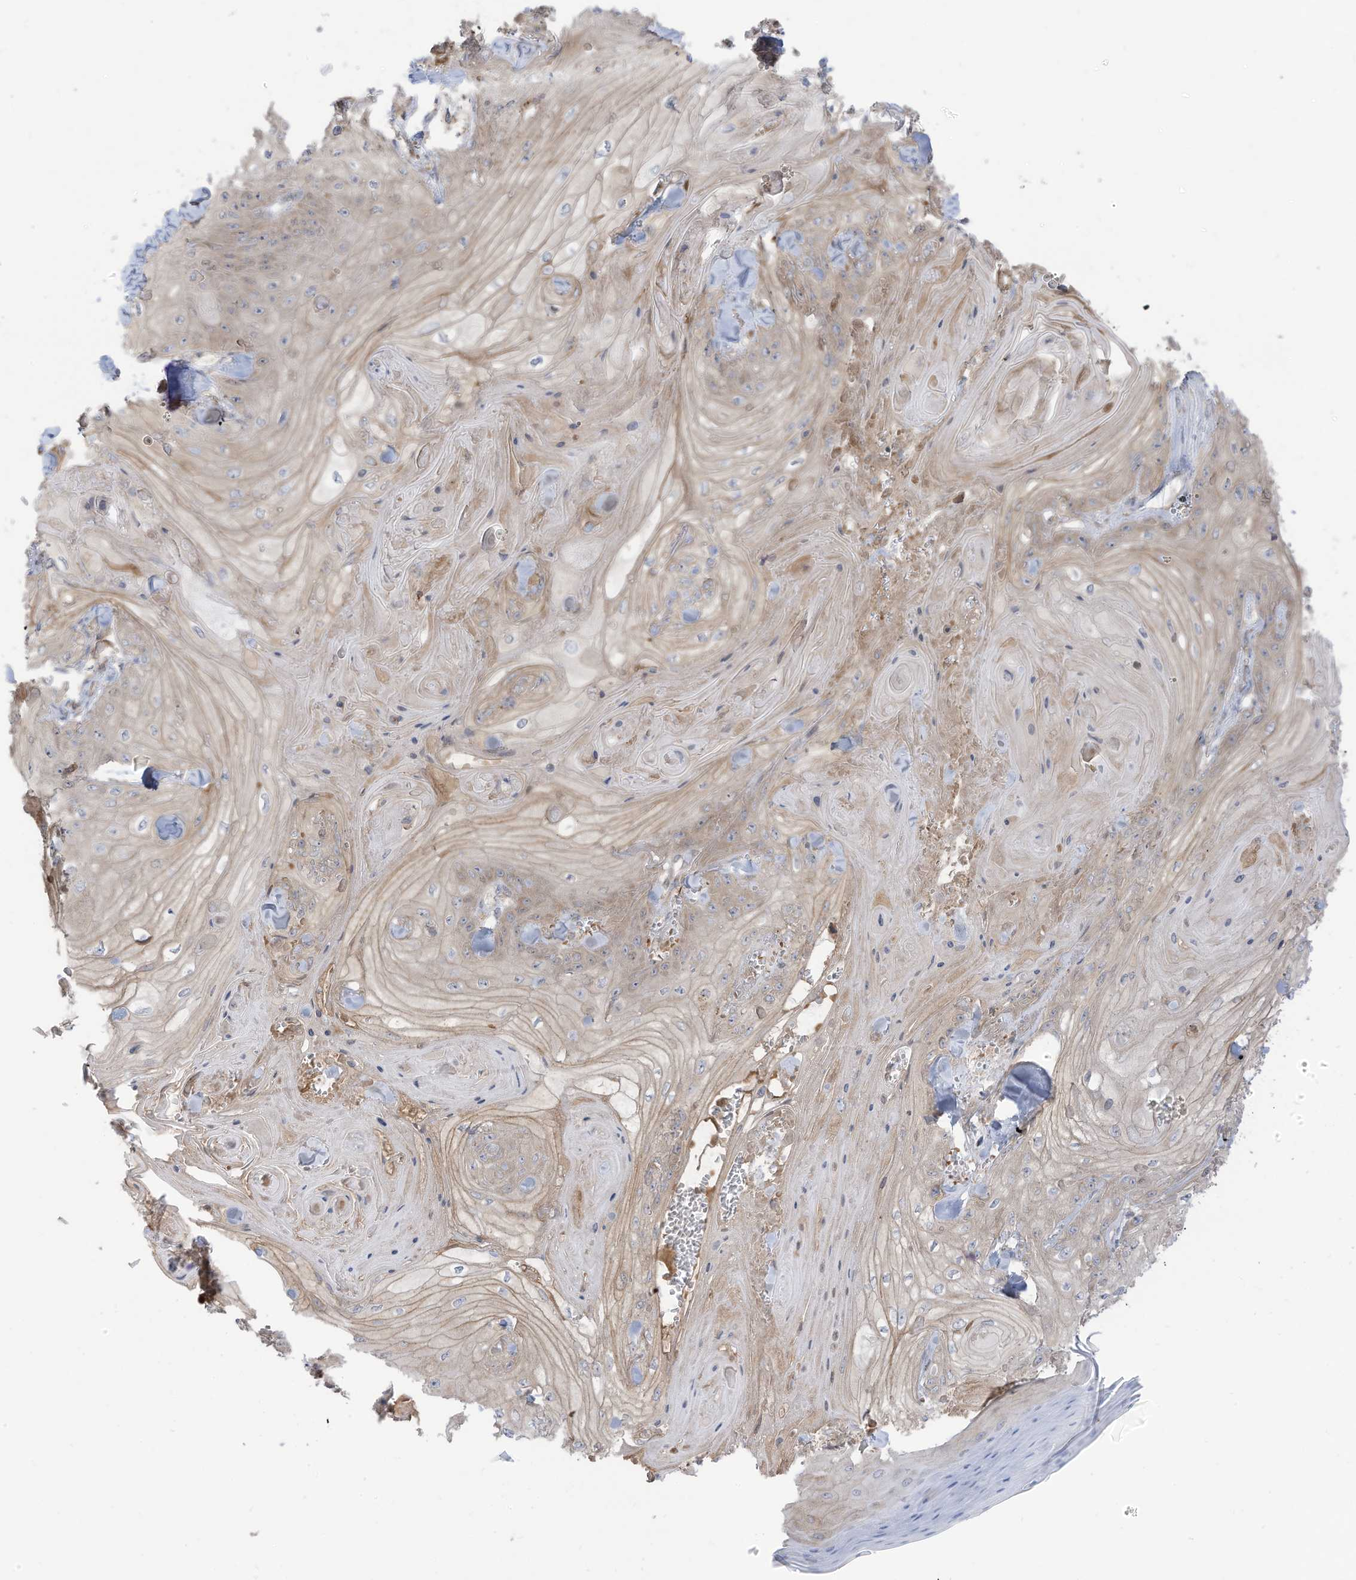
{"staining": {"intensity": "weak", "quantity": ">75%", "location": "cytoplasmic/membranous"}, "tissue": "skin cancer", "cell_type": "Tumor cells", "image_type": "cancer", "snomed": [{"axis": "morphology", "description": "Squamous cell carcinoma, NOS"}, {"axis": "topography", "description": "Skin"}], "caption": "Immunohistochemistry (IHC) photomicrograph of neoplastic tissue: skin cancer stained using immunohistochemistry displays low levels of weak protein expression localized specifically in the cytoplasmic/membranous of tumor cells, appearing as a cytoplasmic/membranous brown color.", "gene": "CGAS", "patient": {"sex": "male", "age": 74}}